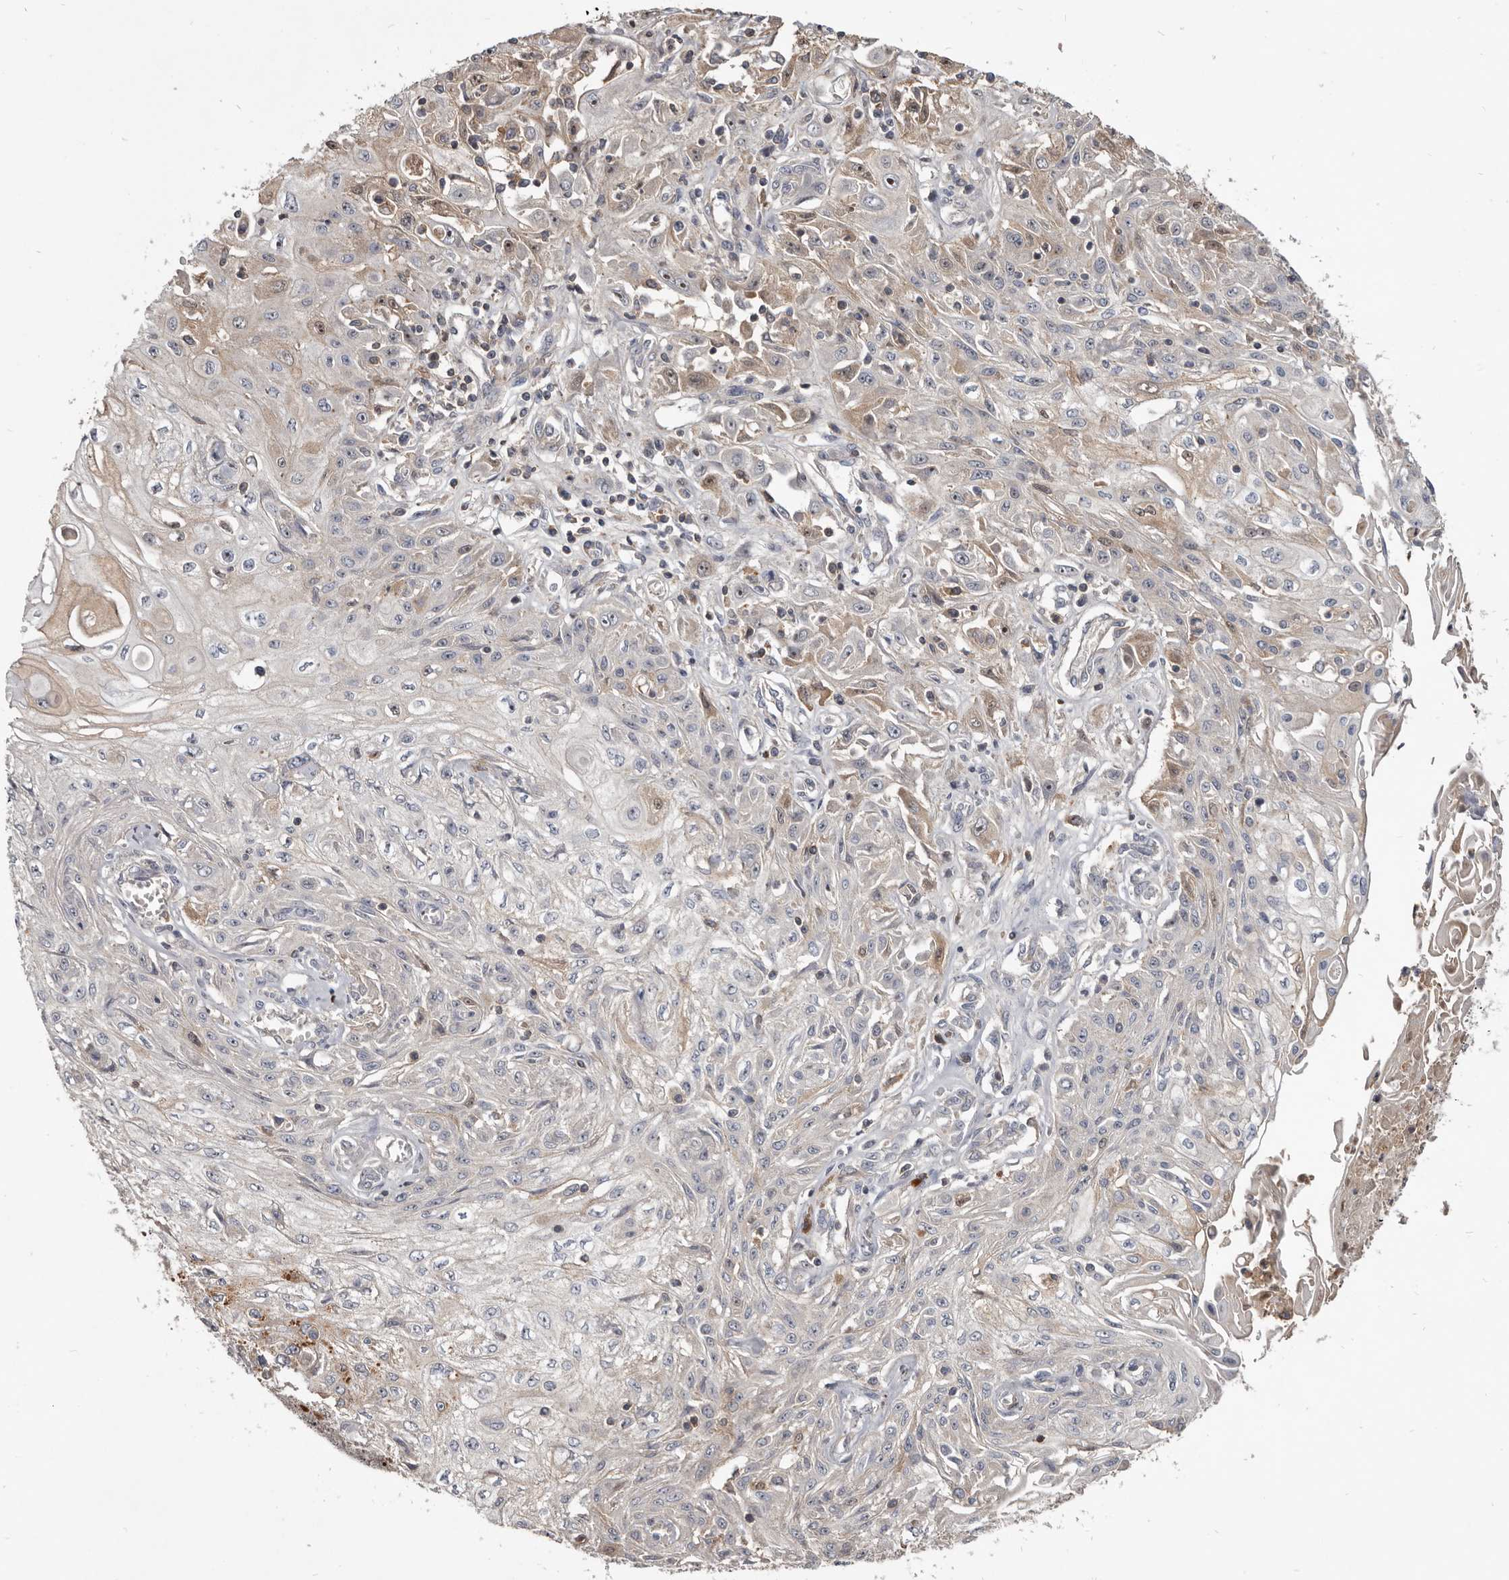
{"staining": {"intensity": "weak", "quantity": "<25%", "location": "cytoplasmic/membranous"}, "tissue": "skin cancer", "cell_type": "Tumor cells", "image_type": "cancer", "snomed": [{"axis": "morphology", "description": "Squamous cell carcinoma, NOS"}, {"axis": "morphology", "description": "Squamous cell carcinoma, metastatic, NOS"}, {"axis": "topography", "description": "Skin"}, {"axis": "topography", "description": "Lymph node"}], "caption": "Immunohistochemistry (IHC) of skin metastatic squamous cell carcinoma reveals no positivity in tumor cells.", "gene": "TTC39A", "patient": {"sex": "male", "age": 75}}